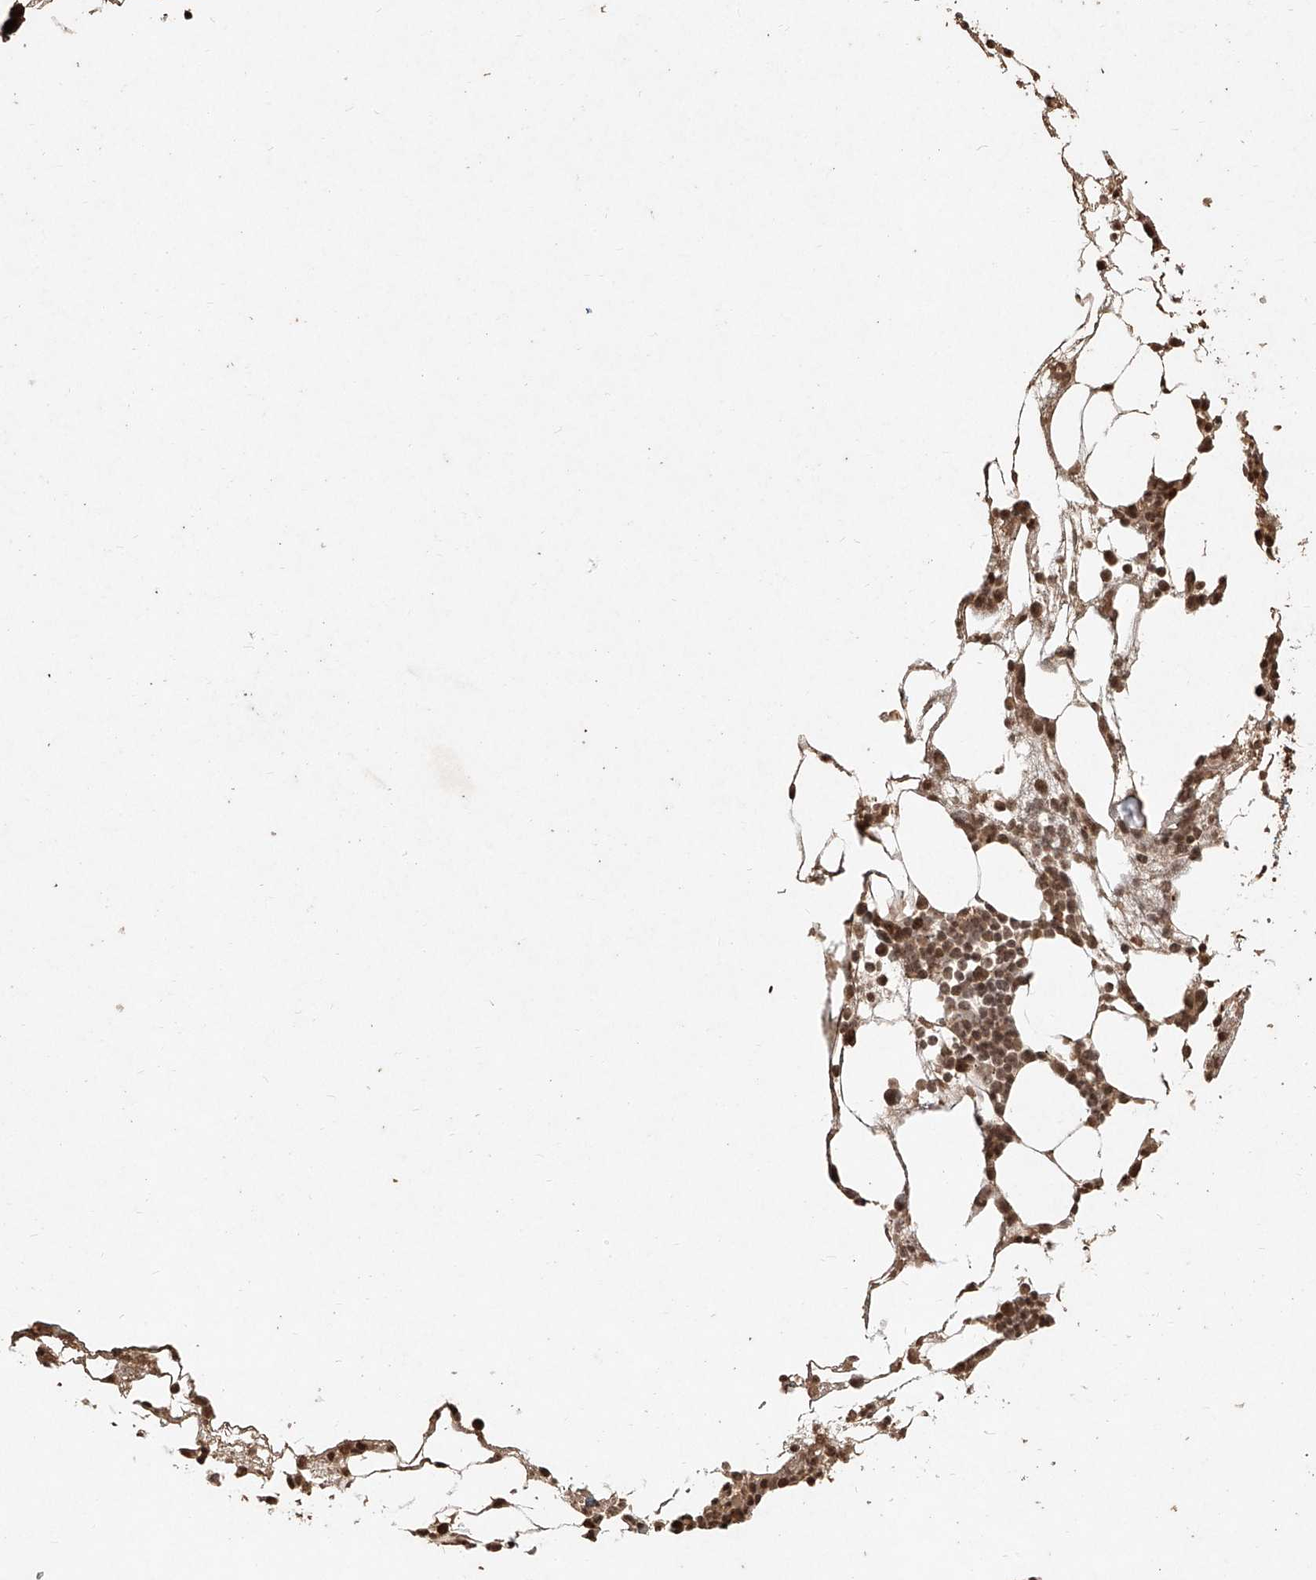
{"staining": {"intensity": "strong", "quantity": ">75%", "location": "cytoplasmic/membranous,nuclear"}, "tissue": "bone marrow", "cell_type": "Hematopoietic cells", "image_type": "normal", "snomed": [{"axis": "morphology", "description": "Normal tissue, NOS"}, {"axis": "morphology", "description": "Inflammation, NOS"}, {"axis": "topography", "description": "Bone marrow"}], "caption": "Immunohistochemistry image of normal bone marrow: bone marrow stained using immunohistochemistry demonstrates high levels of strong protein expression localized specifically in the cytoplasmic/membranous,nuclear of hematopoietic cells, appearing as a cytoplasmic/membranous,nuclear brown color.", "gene": "UBE2K", "patient": {"sex": "female", "age": 78}}